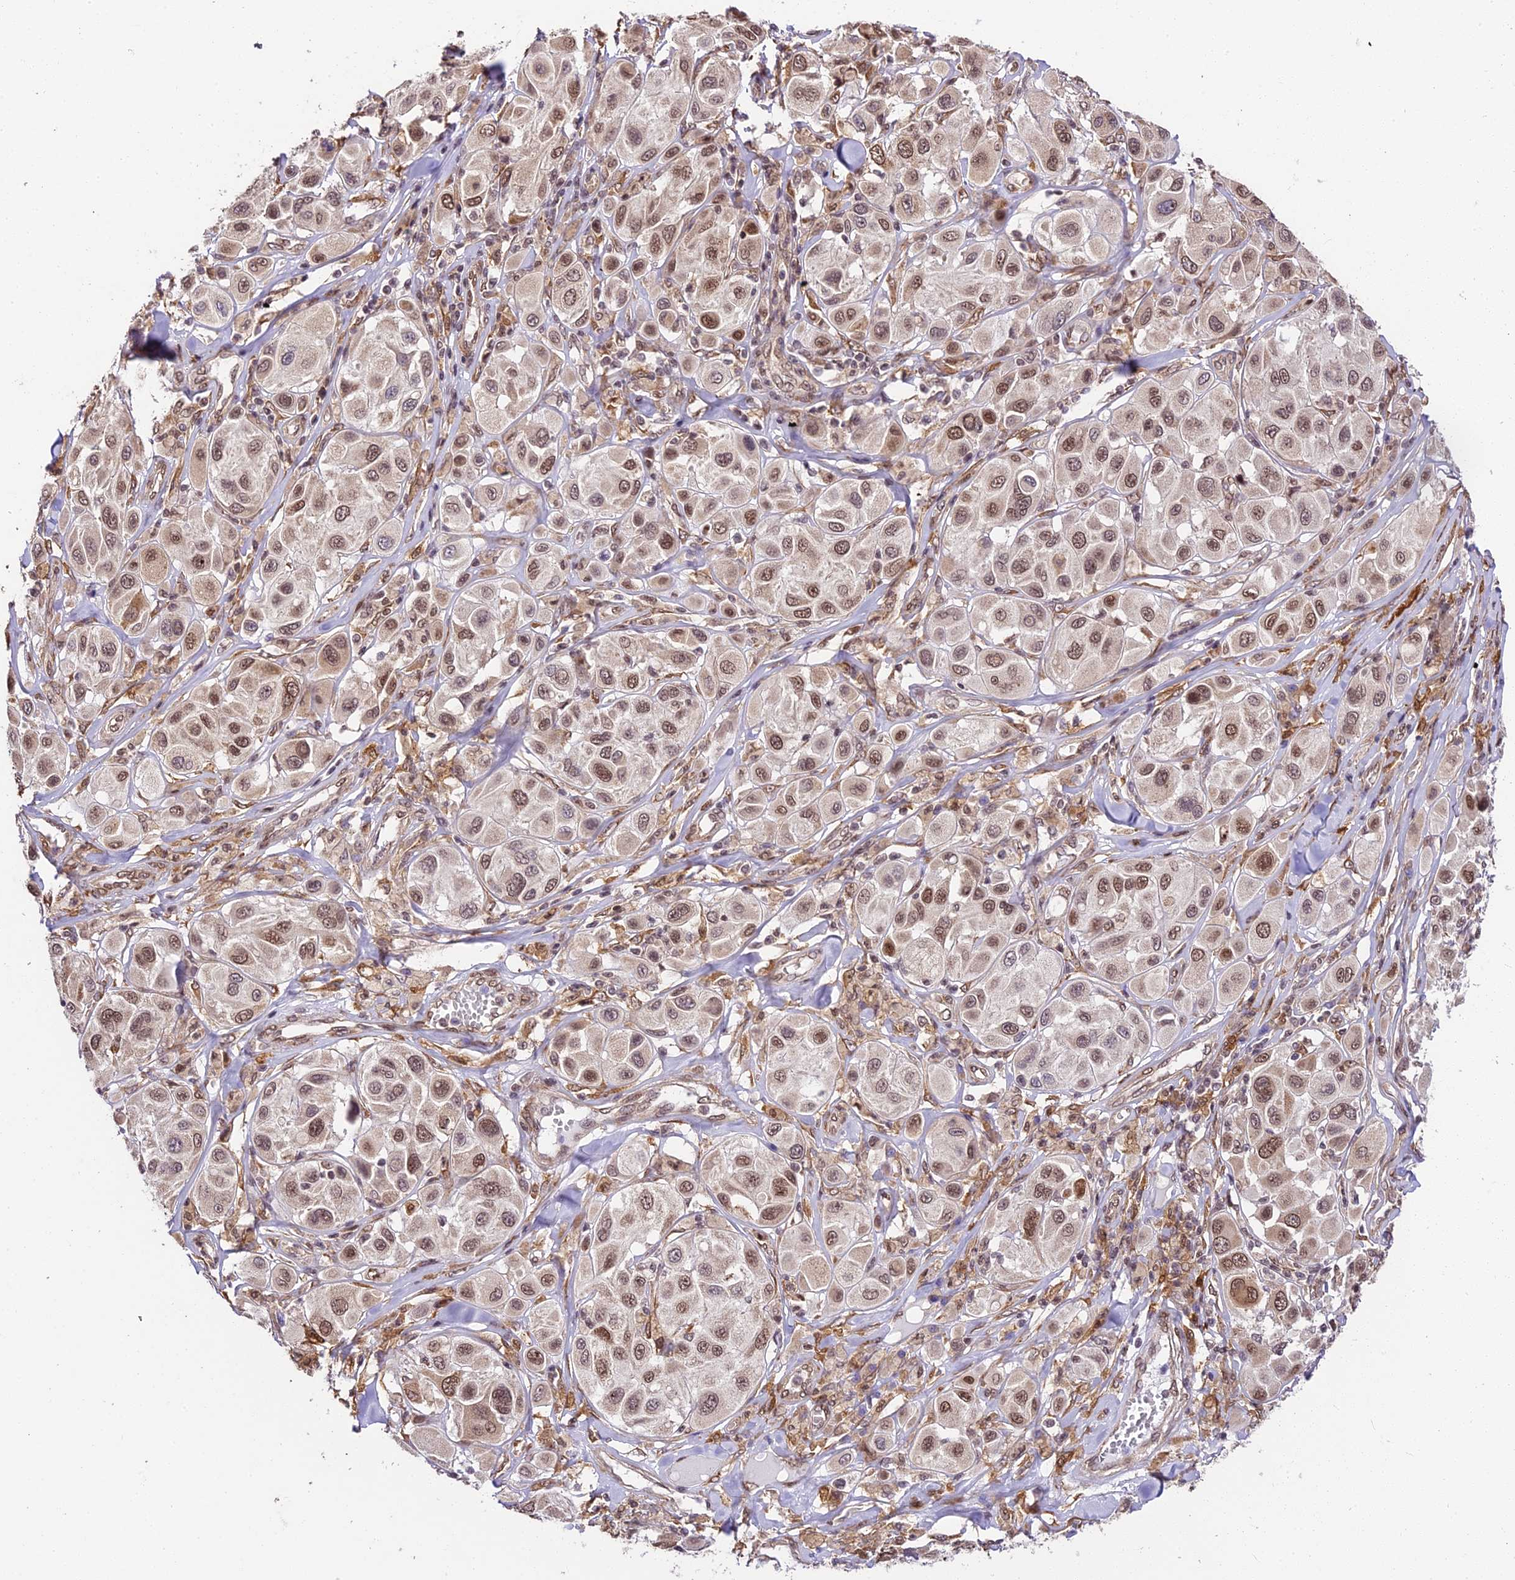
{"staining": {"intensity": "strong", "quantity": "25%-75%", "location": "nuclear"}, "tissue": "melanoma", "cell_type": "Tumor cells", "image_type": "cancer", "snomed": [{"axis": "morphology", "description": "Malignant melanoma, Metastatic site"}, {"axis": "topography", "description": "Skin"}], "caption": "IHC staining of melanoma, which shows high levels of strong nuclear expression in approximately 25%-75% of tumor cells indicating strong nuclear protein expression. The staining was performed using DAB (3,3'-diaminobenzidine) (brown) for protein detection and nuclei were counterstained in hematoxylin (blue).", "gene": "TRIM22", "patient": {"sex": "male", "age": 41}}